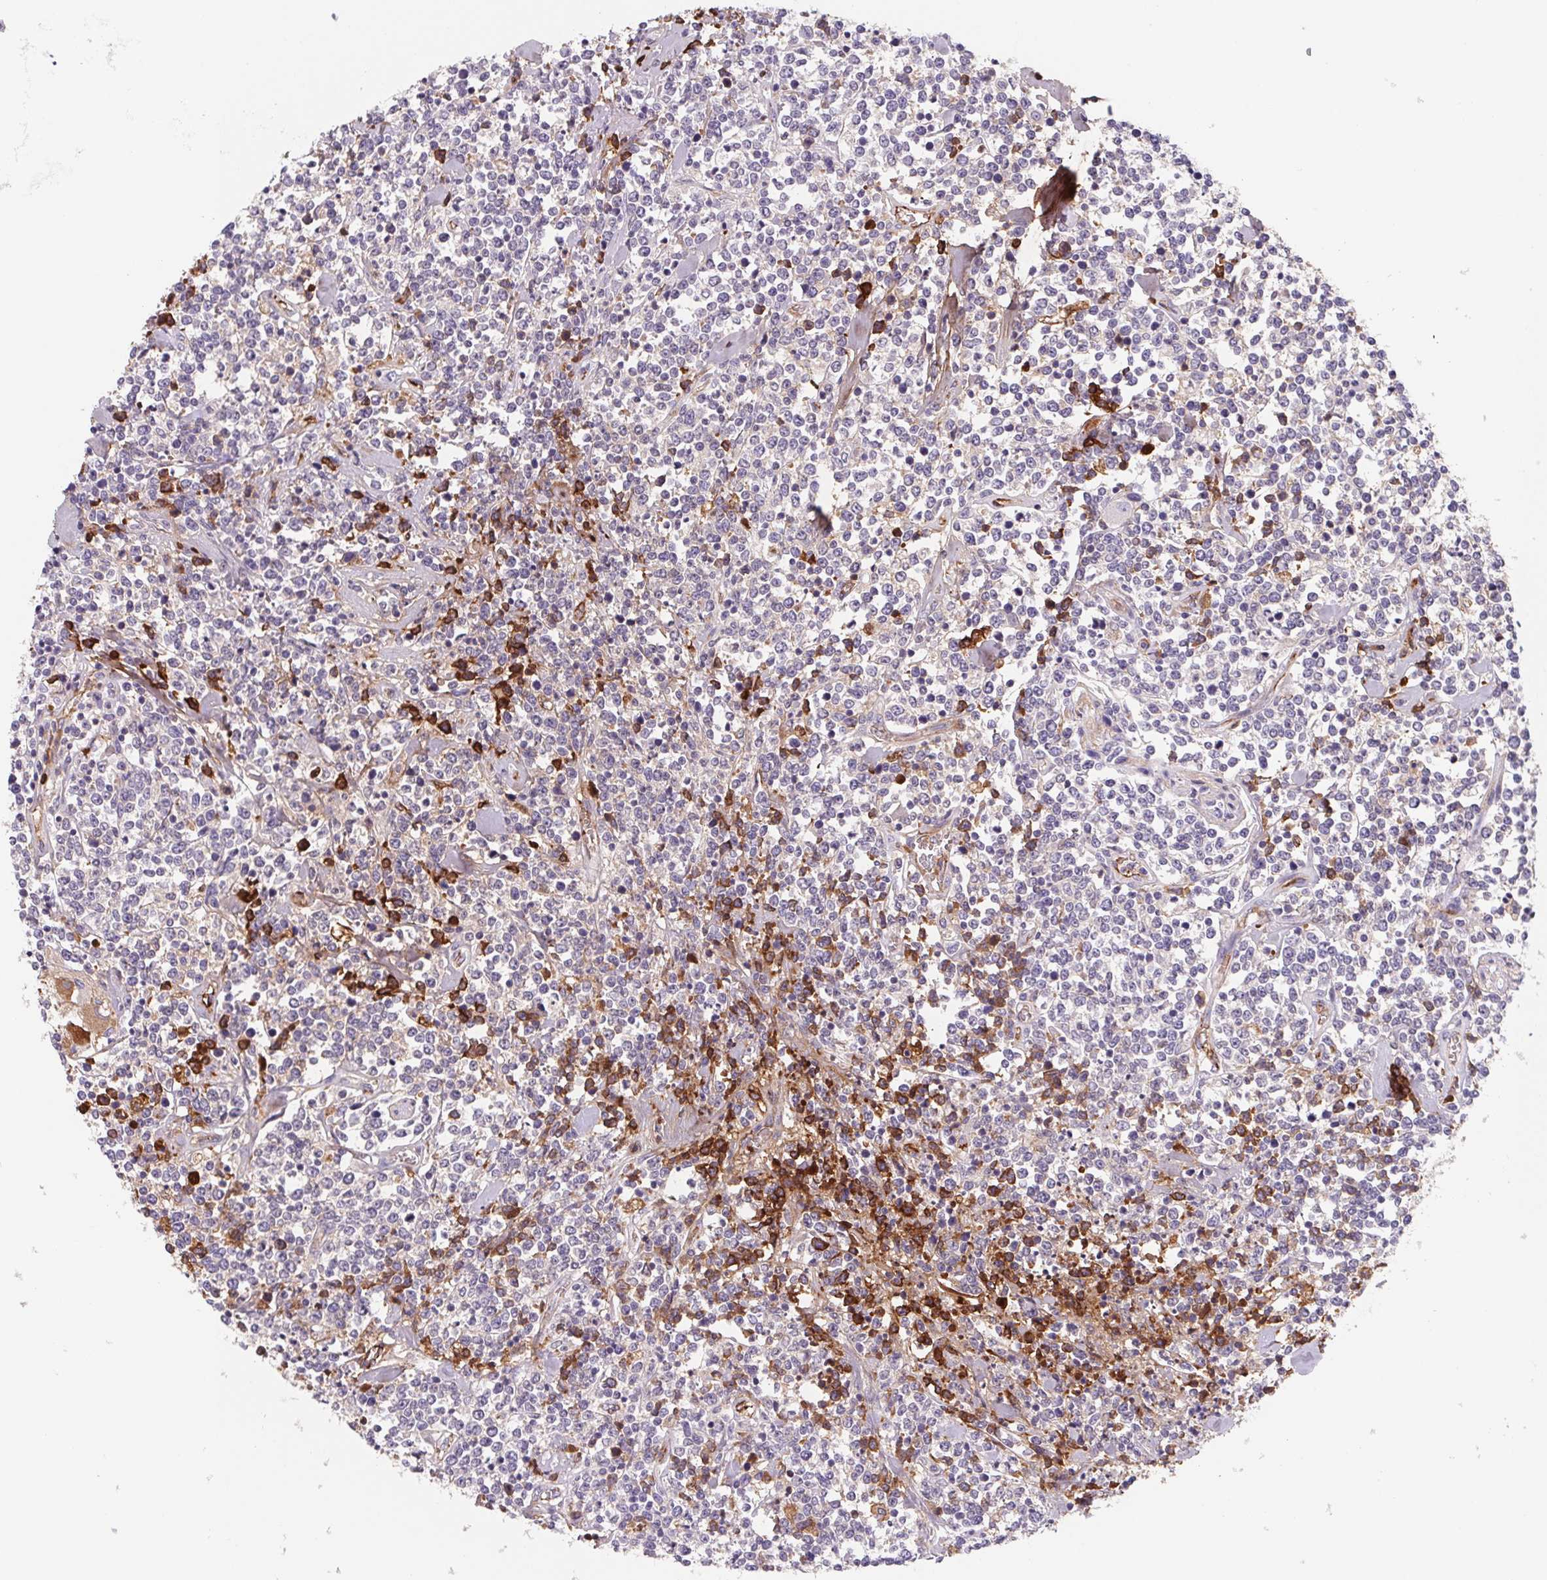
{"staining": {"intensity": "moderate", "quantity": "<25%", "location": "cytoplasmic/membranous"}, "tissue": "lymphoma", "cell_type": "Tumor cells", "image_type": "cancer", "snomed": [{"axis": "morphology", "description": "Malignant lymphoma, non-Hodgkin's type, High grade"}, {"axis": "topography", "description": "Colon"}], "caption": "Approximately <25% of tumor cells in human lymphoma reveal moderate cytoplasmic/membranous protein positivity as visualized by brown immunohistochemical staining.", "gene": "LPA", "patient": {"sex": "male", "age": 82}}